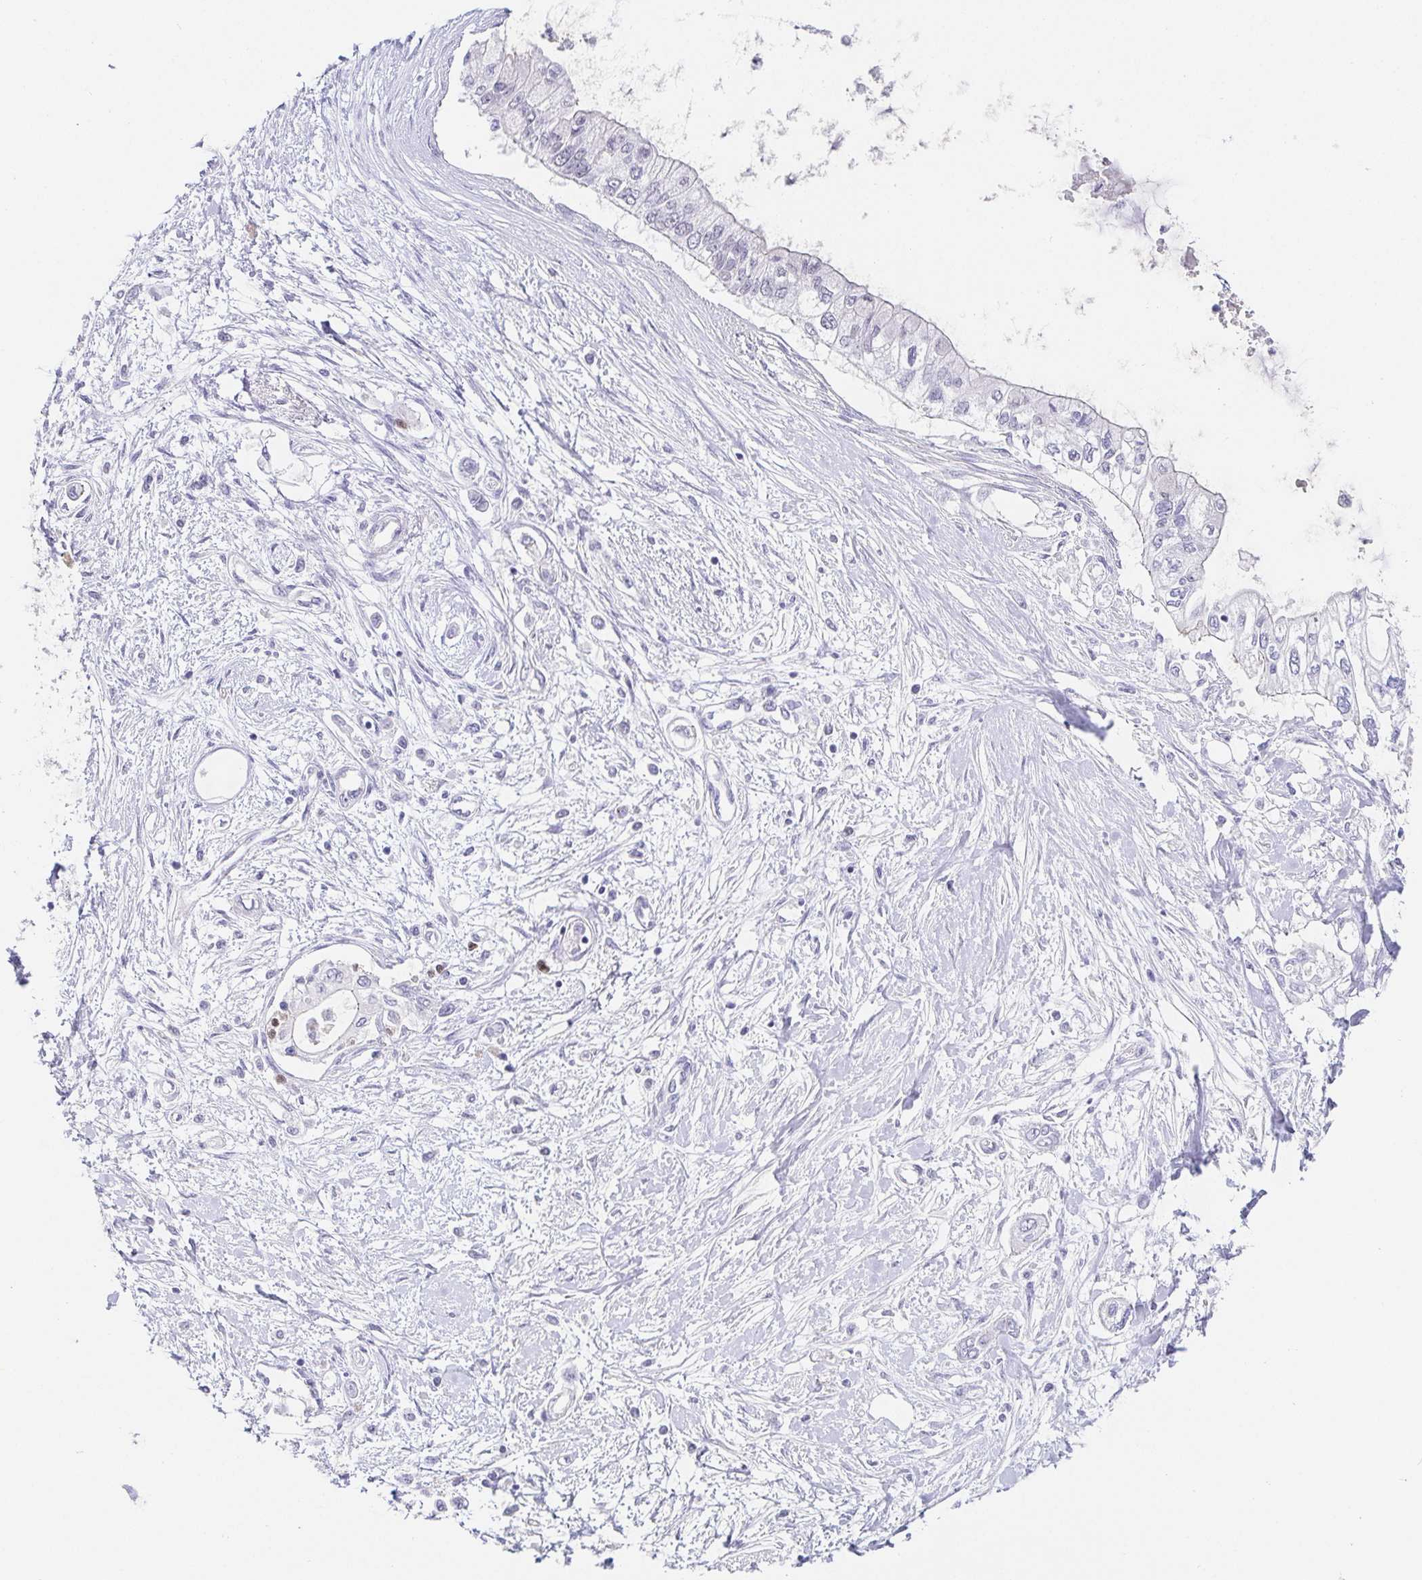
{"staining": {"intensity": "negative", "quantity": "none", "location": "none"}, "tissue": "pancreatic cancer", "cell_type": "Tumor cells", "image_type": "cancer", "snomed": [{"axis": "morphology", "description": "Adenocarcinoma, NOS"}, {"axis": "topography", "description": "Pancreas"}], "caption": "Tumor cells show no significant protein positivity in pancreatic cancer (adenocarcinoma).", "gene": "PDX1", "patient": {"sex": "female", "age": 77}}